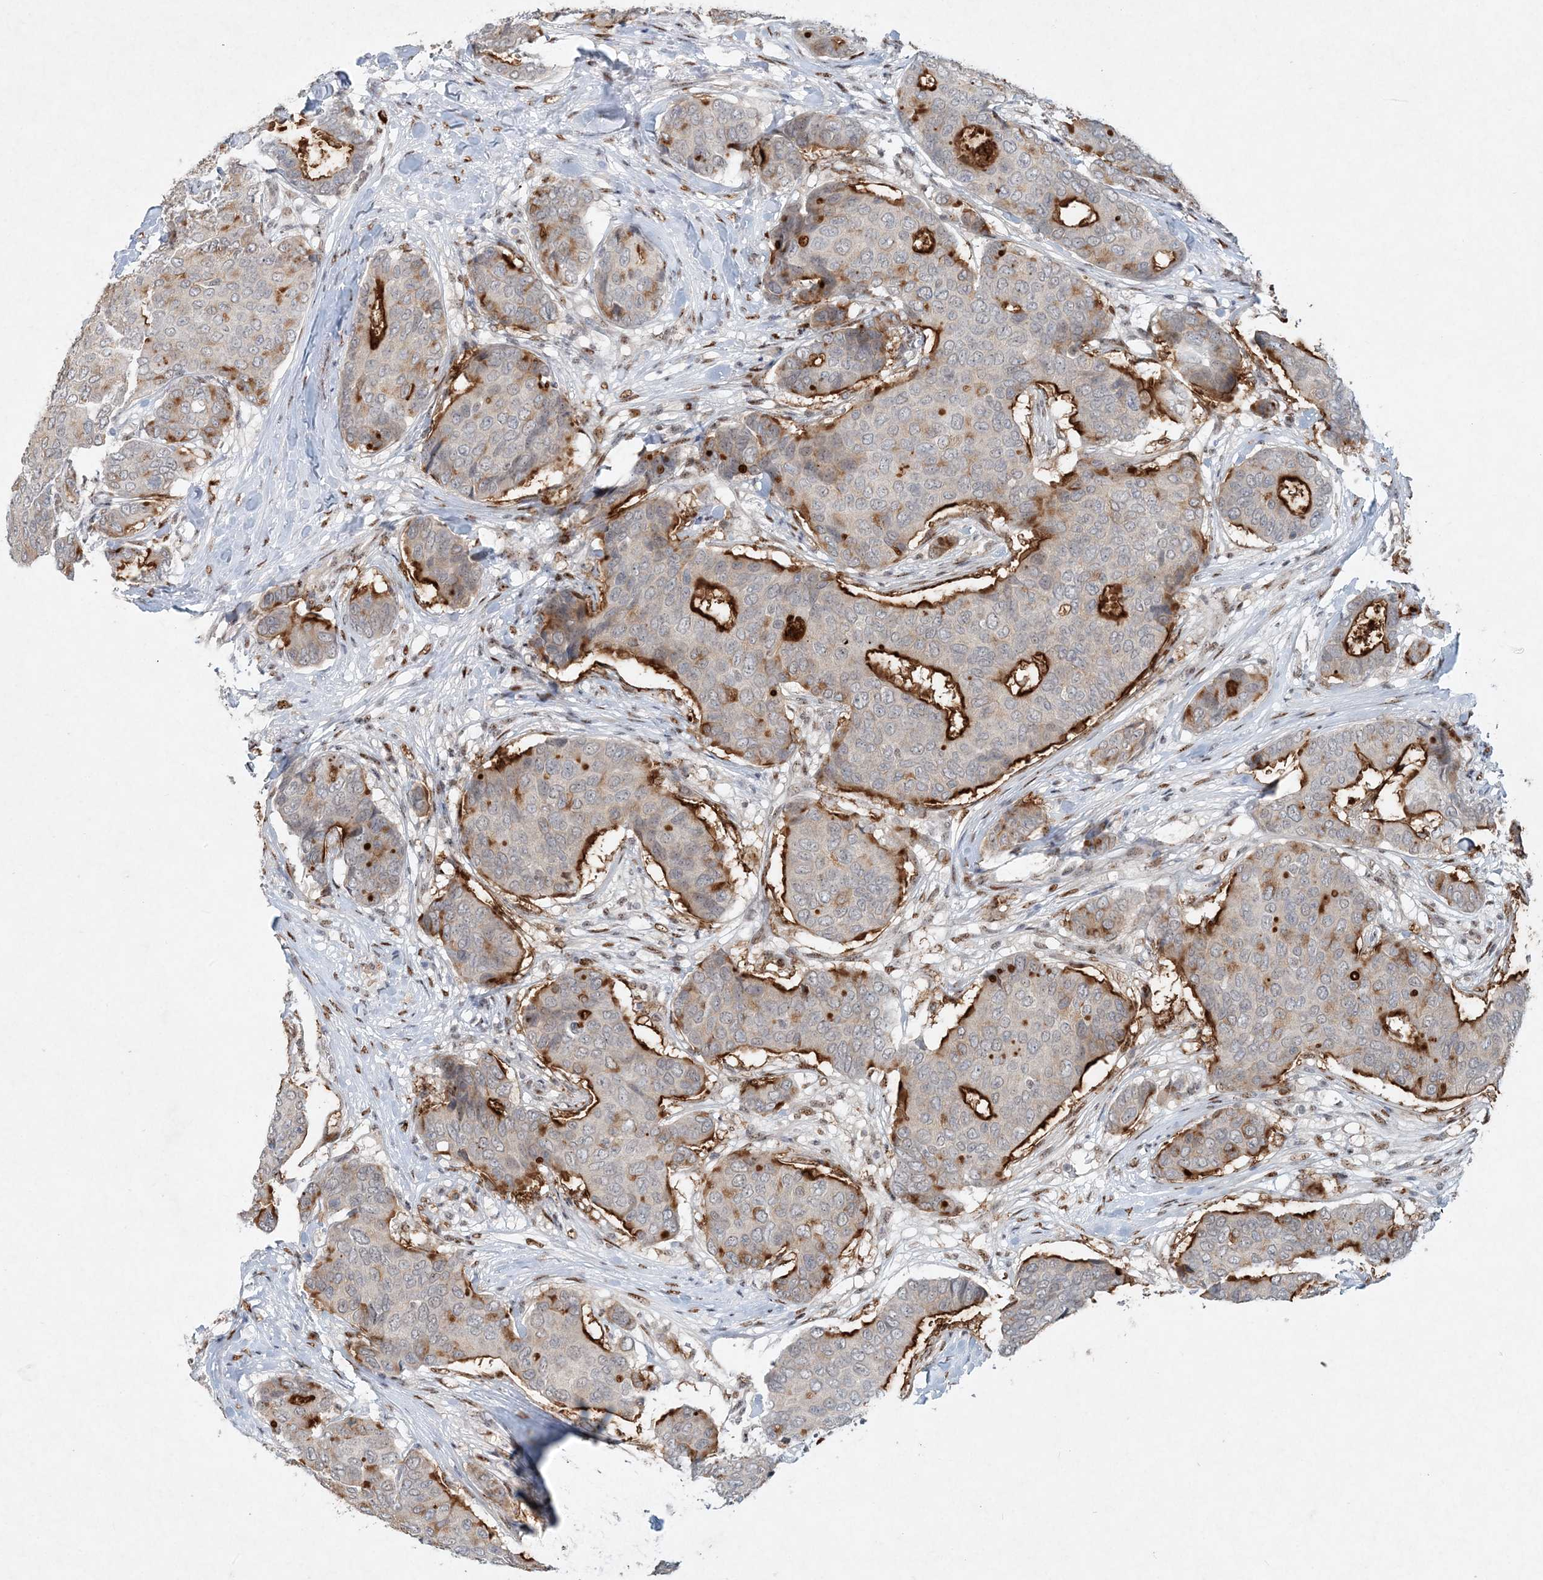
{"staining": {"intensity": "strong", "quantity": "<25%", "location": "cytoplasmic/membranous"}, "tissue": "breast cancer", "cell_type": "Tumor cells", "image_type": "cancer", "snomed": [{"axis": "morphology", "description": "Duct carcinoma"}, {"axis": "topography", "description": "Breast"}], "caption": "Tumor cells demonstrate medium levels of strong cytoplasmic/membranous staining in about <25% of cells in infiltrating ductal carcinoma (breast).", "gene": "GIN1", "patient": {"sex": "female", "age": 75}}